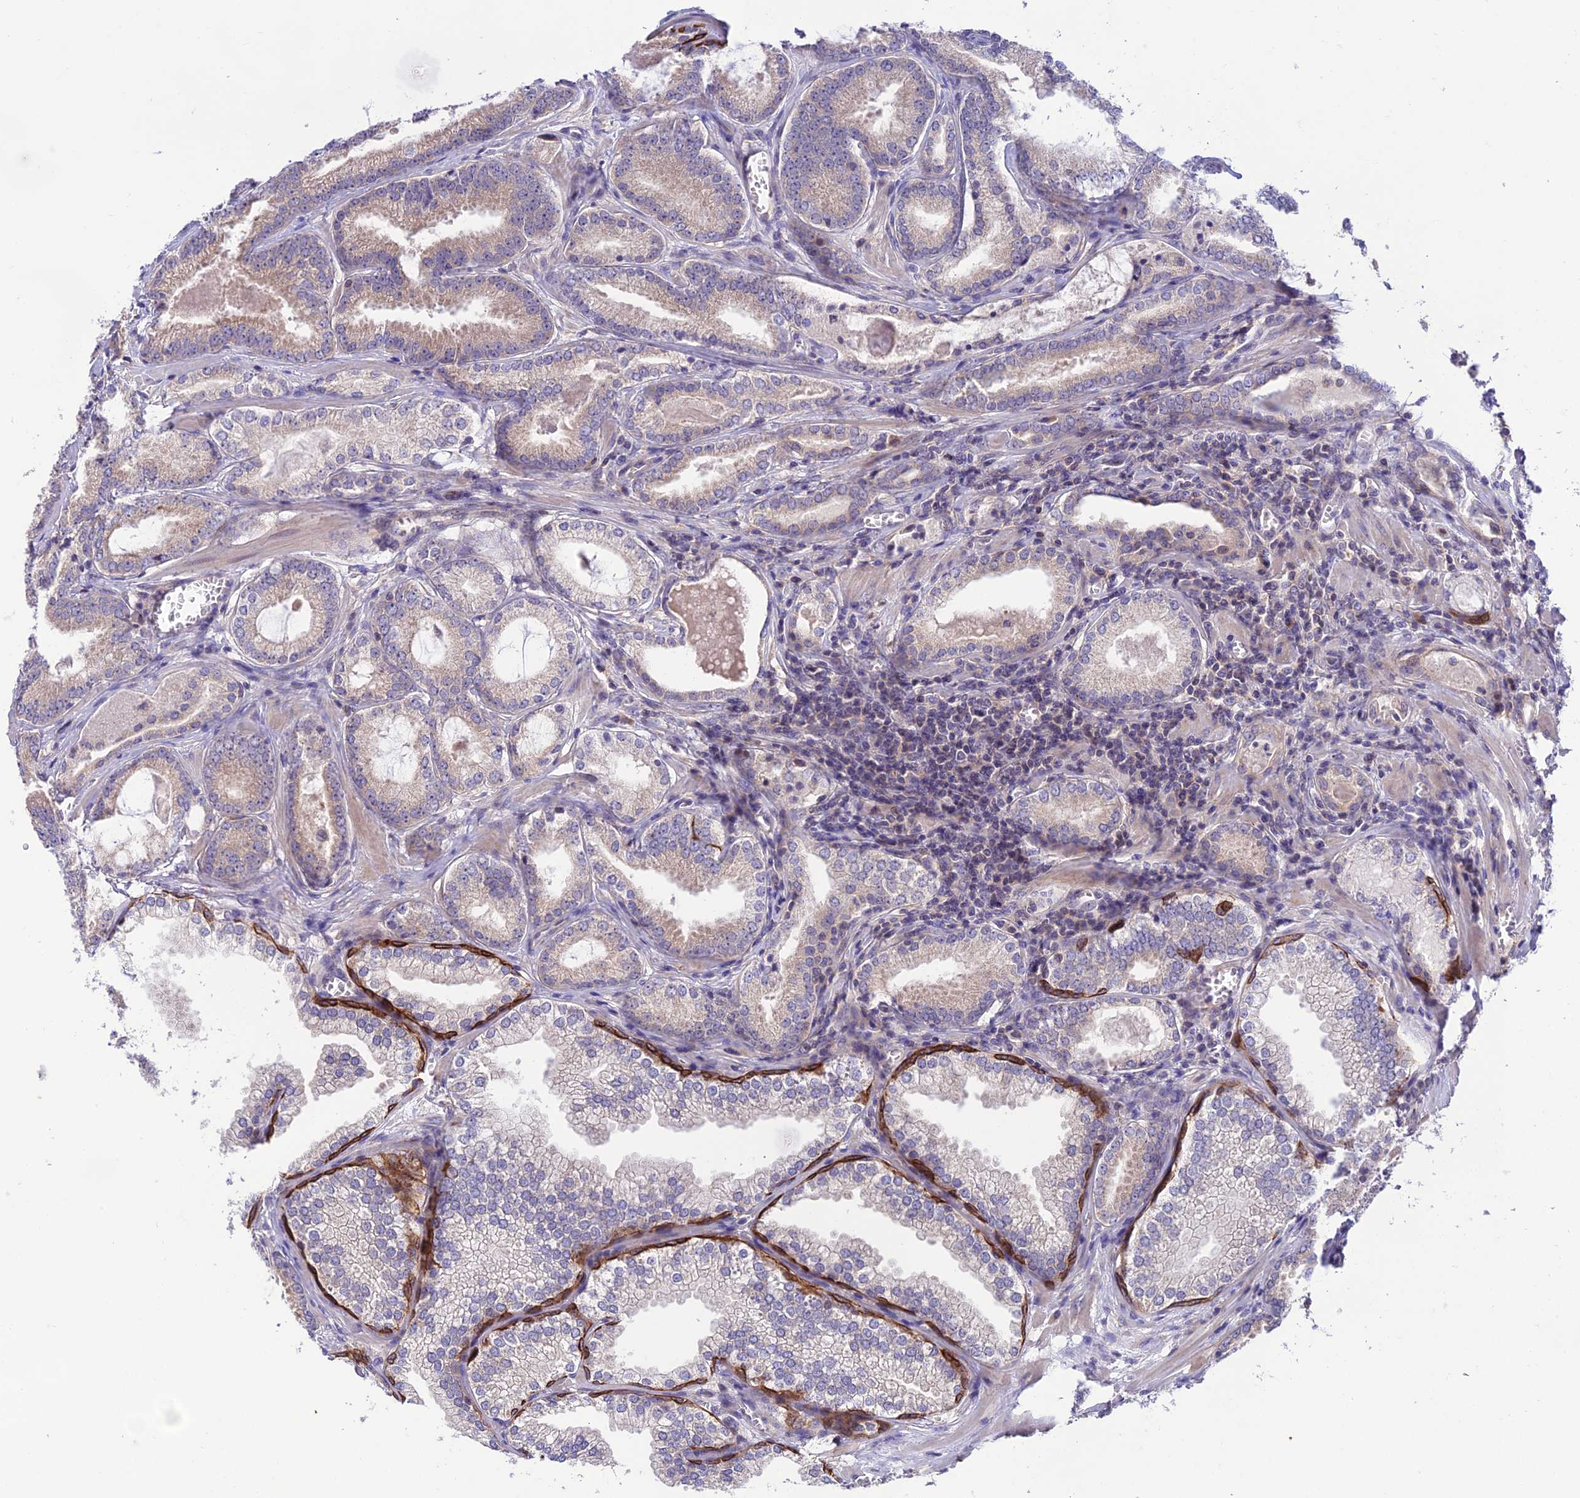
{"staining": {"intensity": "weak", "quantity": "<25%", "location": "cytoplasmic/membranous"}, "tissue": "prostate cancer", "cell_type": "Tumor cells", "image_type": "cancer", "snomed": [{"axis": "morphology", "description": "Adenocarcinoma, Low grade"}, {"axis": "topography", "description": "Prostate"}], "caption": "Immunohistochemistry (IHC) photomicrograph of neoplastic tissue: low-grade adenocarcinoma (prostate) stained with DAB demonstrates no significant protein positivity in tumor cells. (DAB immunohistochemistry visualized using brightfield microscopy, high magnification).", "gene": "BRME1", "patient": {"sex": "male", "age": 60}}